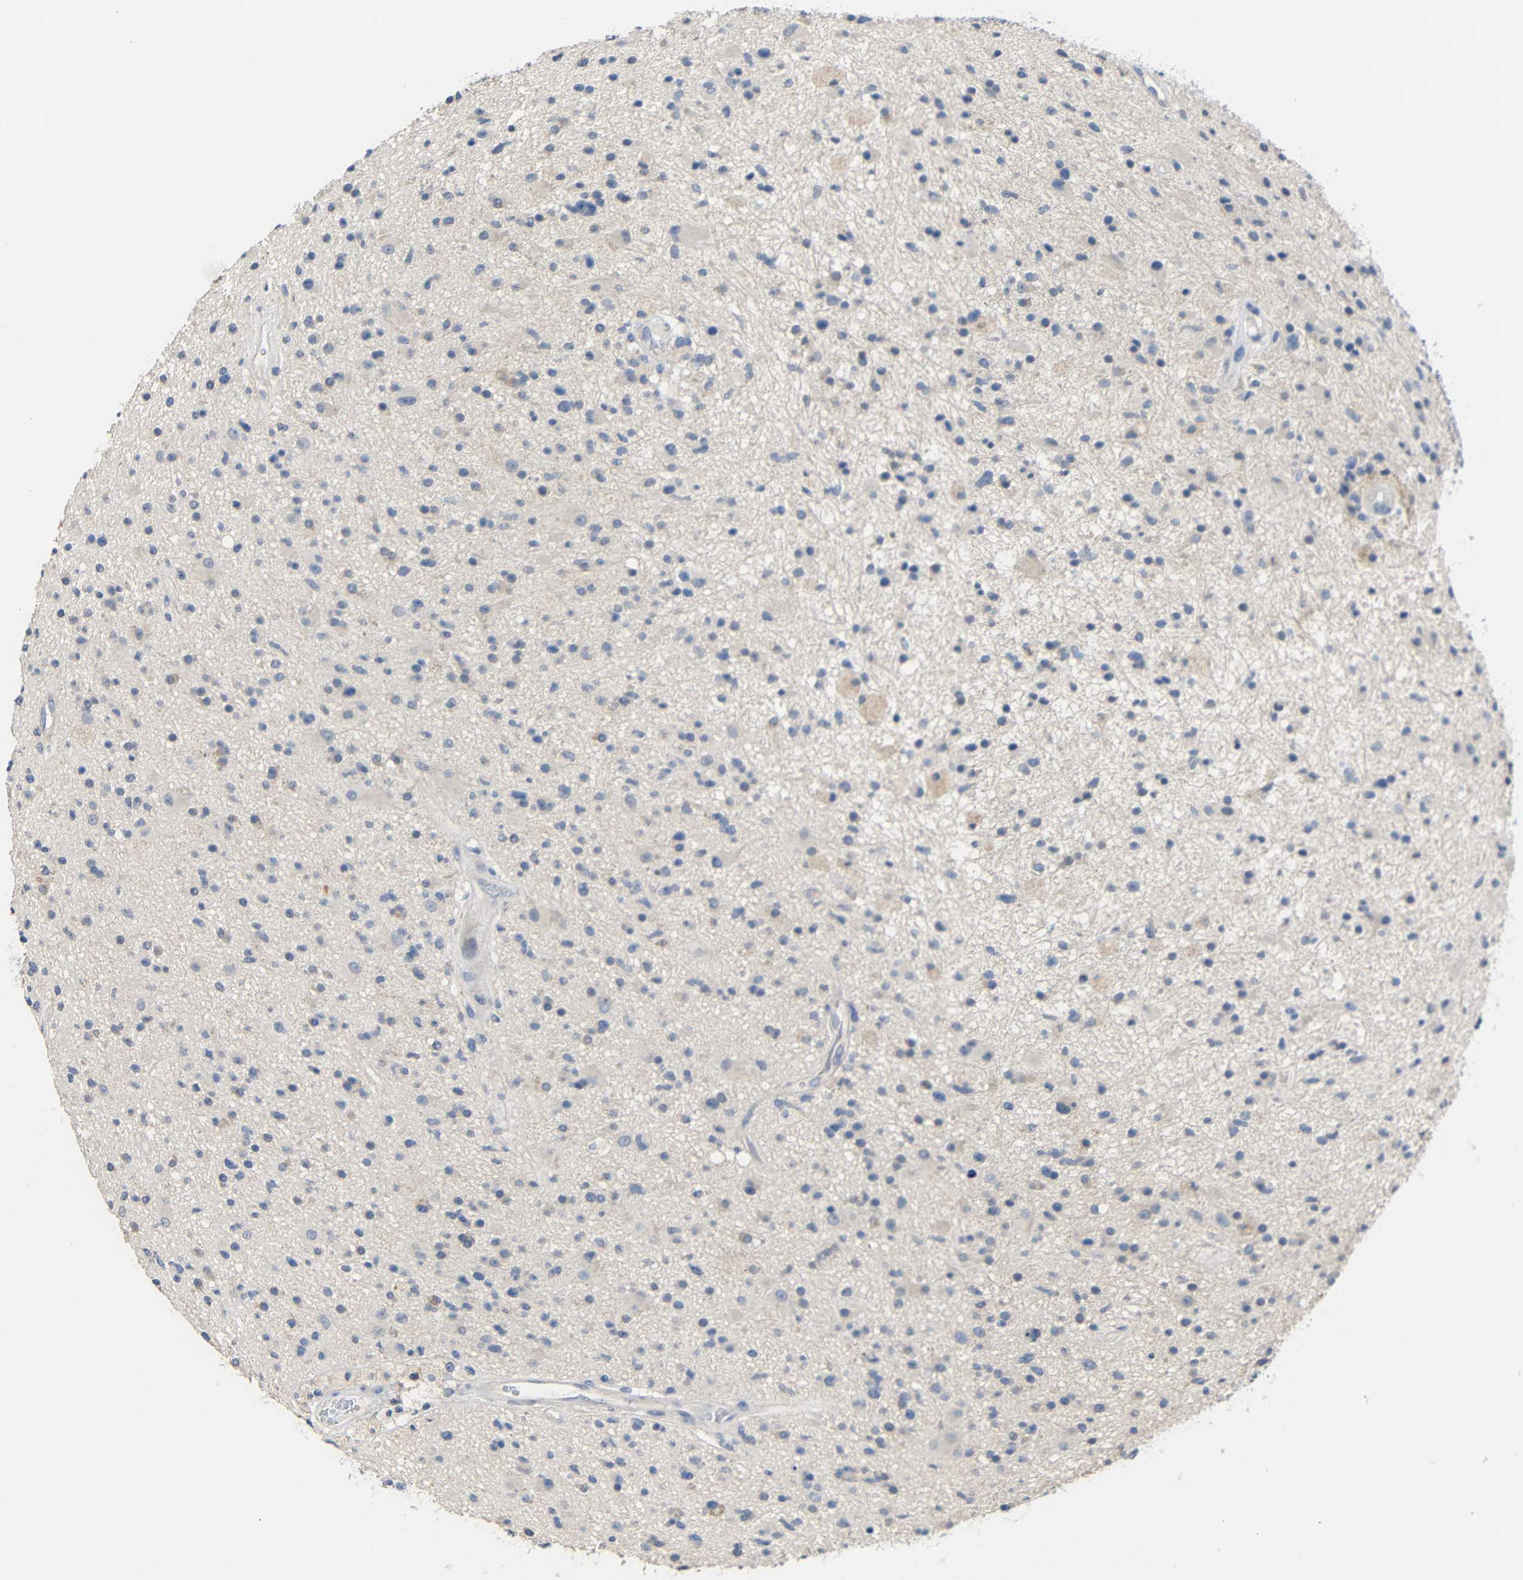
{"staining": {"intensity": "negative", "quantity": "none", "location": "none"}, "tissue": "glioma", "cell_type": "Tumor cells", "image_type": "cancer", "snomed": [{"axis": "morphology", "description": "Glioma, malignant, High grade"}, {"axis": "topography", "description": "Brain"}], "caption": "High-grade glioma (malignant) was stained to show a protein in brown. There is no significant expression in tumor cells. (Brightfield microscopy of DAB IHC at high magnification).", "gene": "HNF1A", "patient": {"sex": "male", "age": 33}}